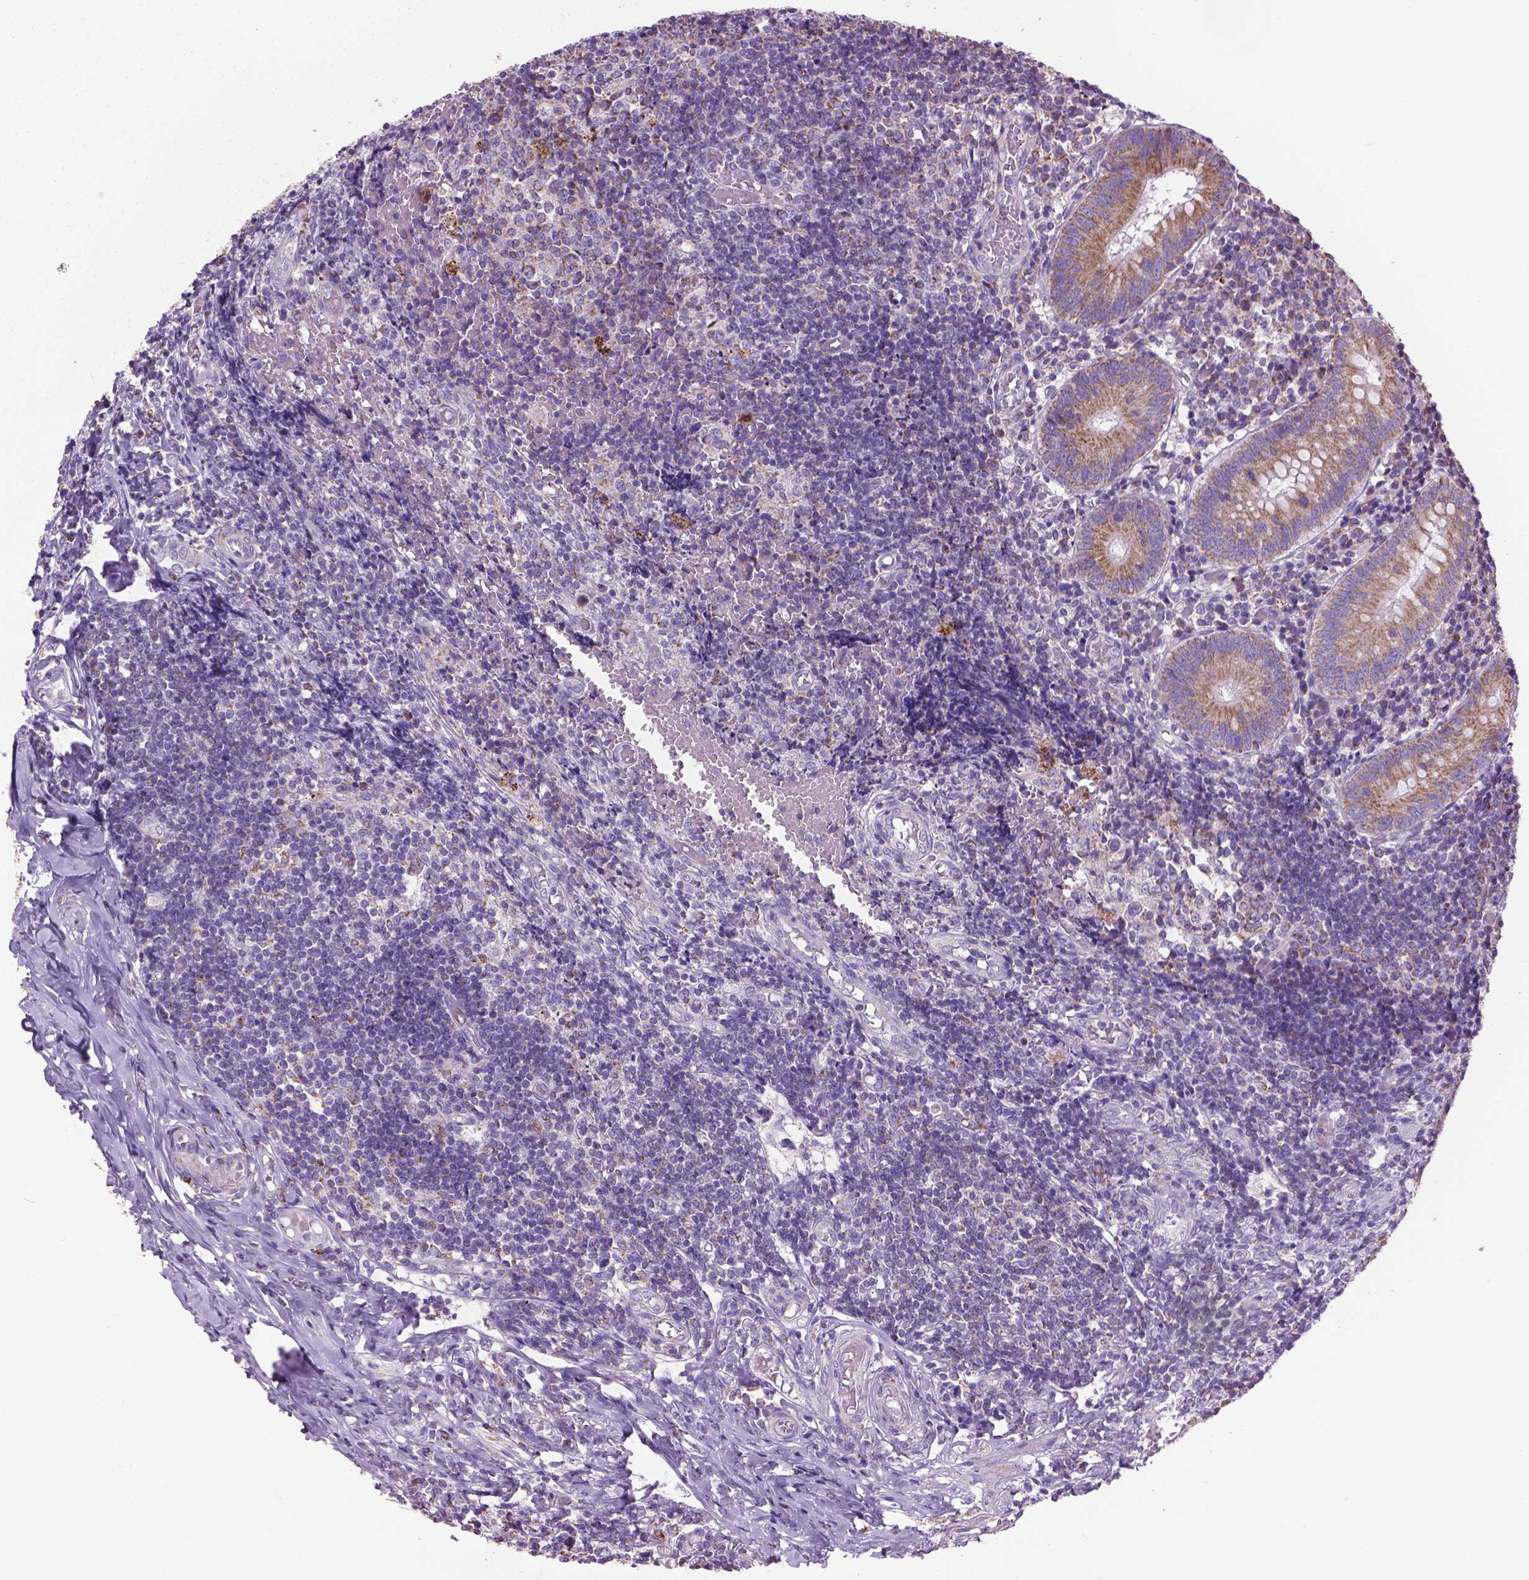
{"staining": {"intensity": "moderate", "quantity": ">75%", "location": "cytoplasmic/membranous"}, "tissue": "appendix", "cell_type": "Glandular cells", "image_type": "normal", "snomed": [{"axis": "morphology", "description": "Normal tissue, NOS"}, {"axis": "topography", "description": "Appendix"}], "caption": "Benign appendix was stained to show a protein in brown. There is medium levels of moderate cytoplasmic/membranous staining in approximately >75% of glandular cells.", "gene": "VDAC1", "patient": {"sex": "female", "age": 32}}